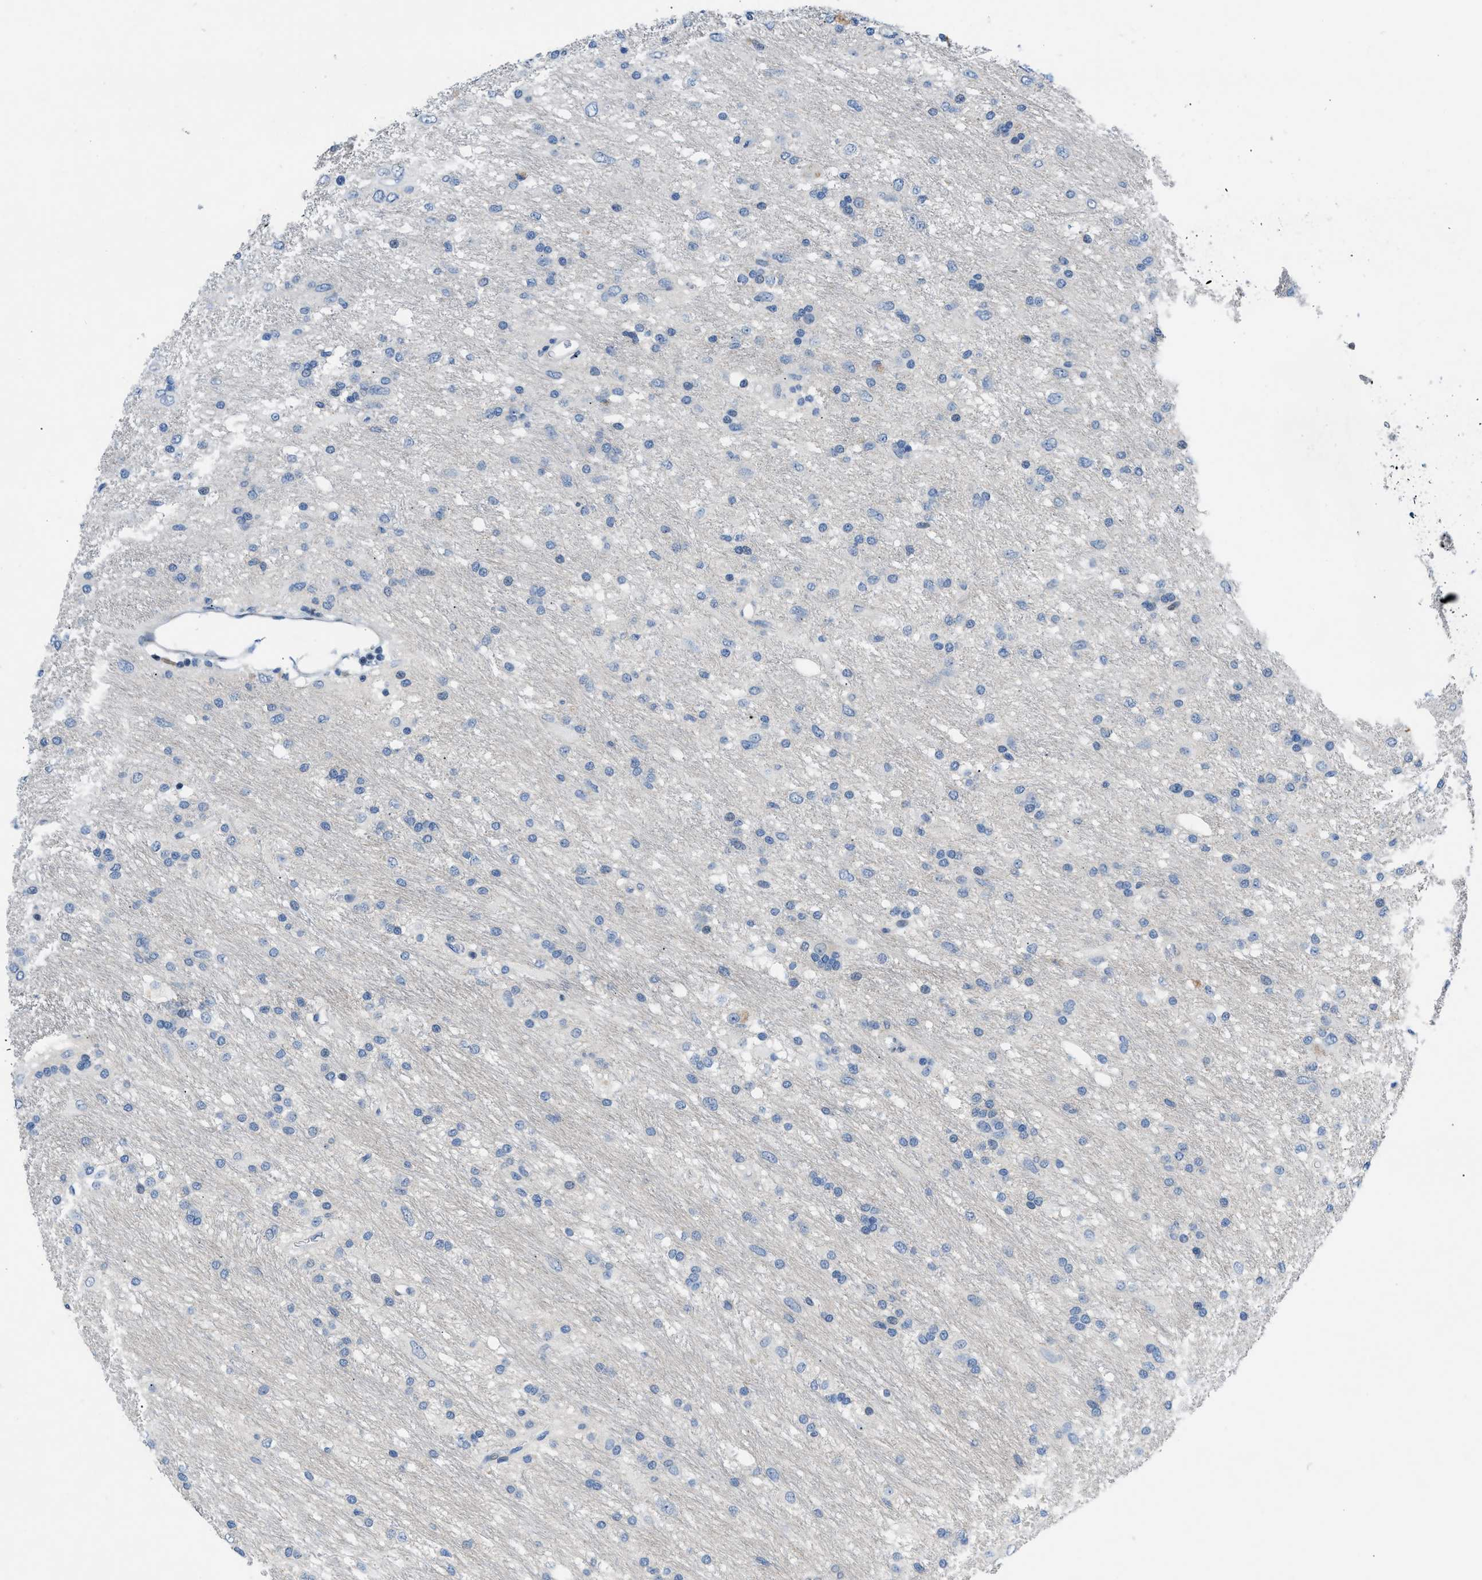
{"staining": {"intensity": "negative", "quantity": "none", "location": "none"}, "tissue": "glioma", "cell_type": "Tumor cells", "image_type": "cancer", "snomed": [{"axis": "morphology", "description": "Glioma, malignant, Low grade"}, {"axis": "topography", "description": "Brain"}], "caption": "Human low-grade glioma (malignant) stained for a protein using IHC exhibits no staining in tumor cells.", "gene": "FDCSP", "patient": {"sex": "male", "age": 77}}